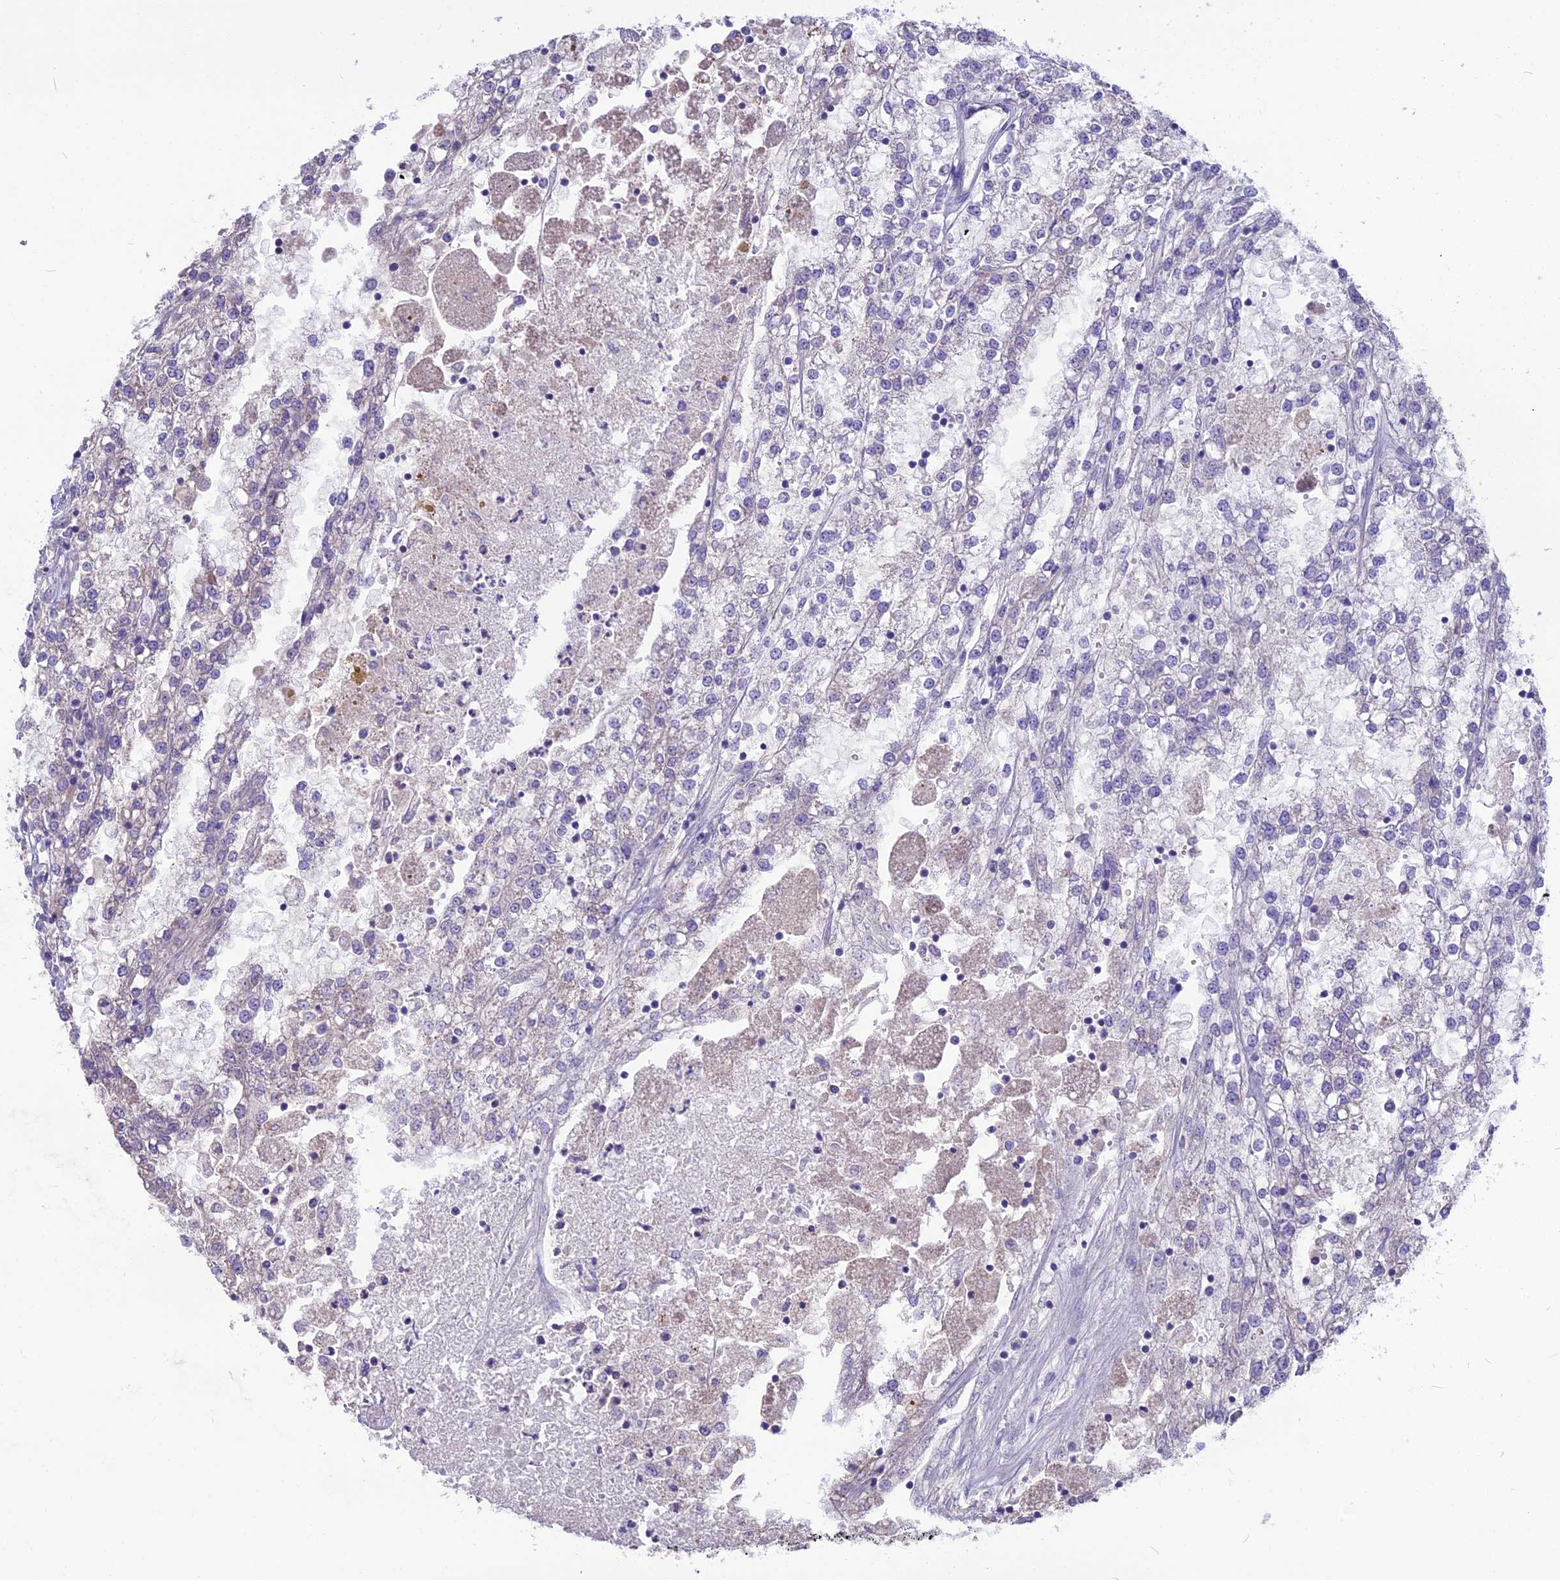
{"staining": {"intensity": "negative", "quantity": "none", "location": "none"}, "tissue": "renal cancer", "cell_type": "Tumor cells", "image_type": "cancer", "snomed": [{"axis": "morphology", "description": "Adenocarcinoma, NOS"}, {"axis": "topography", "description": "Kidney"}], "caption": "Image shows no protein positivity in tumor cells of renal cancer tissue. (DAB (3,3'-diaminobenzidine) immunohistochemistry (IHC), high magnification).", "gene": "ANO3", "patient": {"sex": "female", "age": 52}}